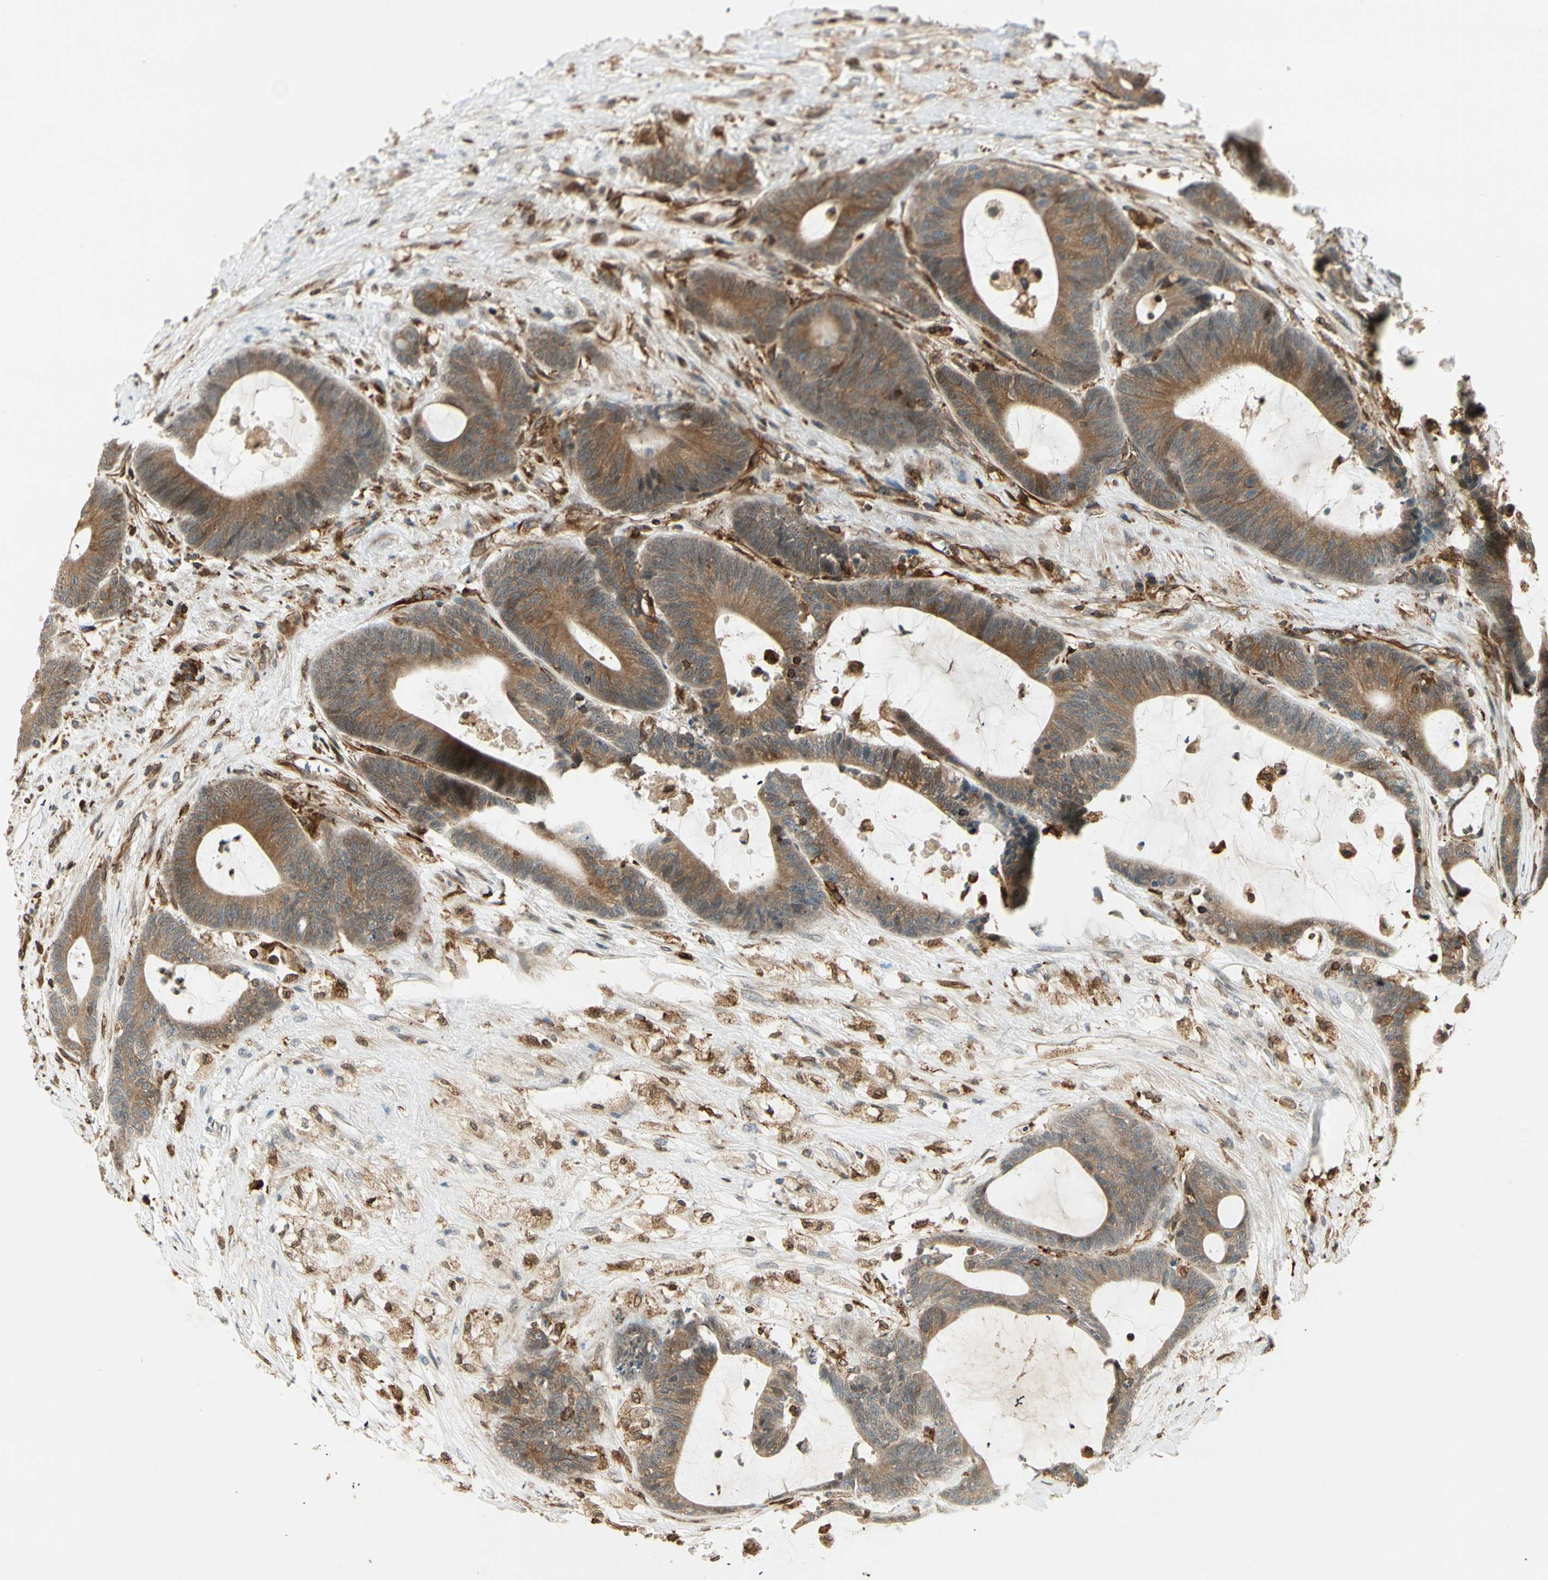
{"staining": {"intensity": "moderate", "quantity": ">75%", "location": "cytoplasmic/membranous"}, "tissue": "colorectal cancer", "cell_type": "Tumor cells", "image_type": "cancer", "snomed": [{"axis": "morphology", "description": "Adenocarcinoma, NOS"}, {"axis": "topography", "description": "Colon"}], "caption": "A brown stain highlights moderate cytoplasmic/membranous expression of a protein in colorectal cancer tumor cells. (DAB (3,3'-diaminobenzidine) IHC with brightfield microscopy, high magnification).", "gene": "TAPBP", "patient": {"sex": "female", "age": 84}}